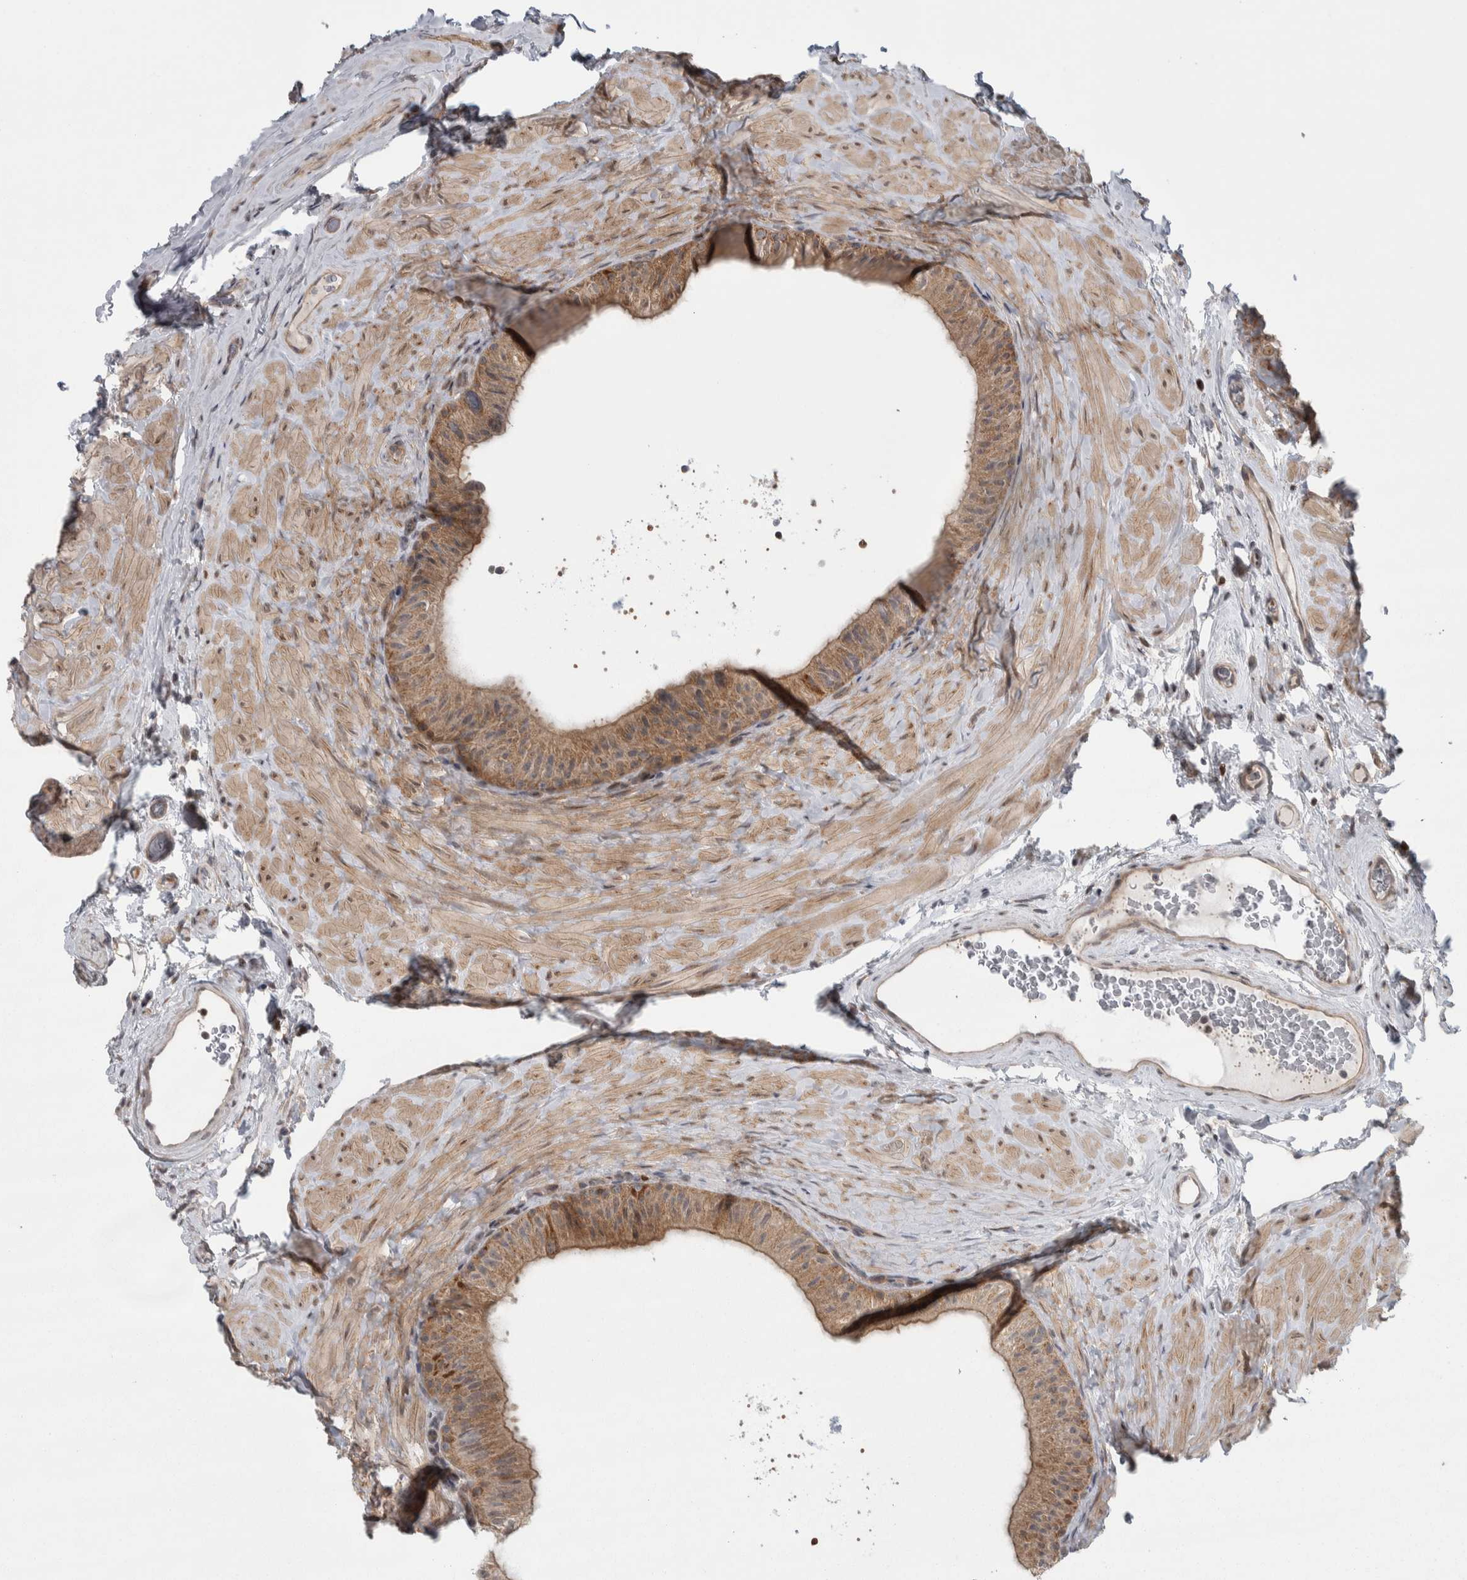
{"staining": {"intensity": "moderate", "quantity": ">75%", "location": "cytoplasmic/membranous"}, "tissue": "epididymis", "cell_type": "Glandular cells", "image_type": "normal", "snomed": [{"axis": "morphology", "description": "Normal tissue, NOS"}, {"axis": "topography", "description": "Epididymis"}], "caption": "Normal epididymis shows moderate cytoplasmic/membranous expression in about >75% of glandular cells The staining was performed using DAB (3,3'-diaminobenzidine) to visualize the protein expression in brown, while the nuclei were stained in blue with hematoxylin (Magnification: 20x)..", "gene": "CWC27", "patient": {"sex": "male", "age": 49}}